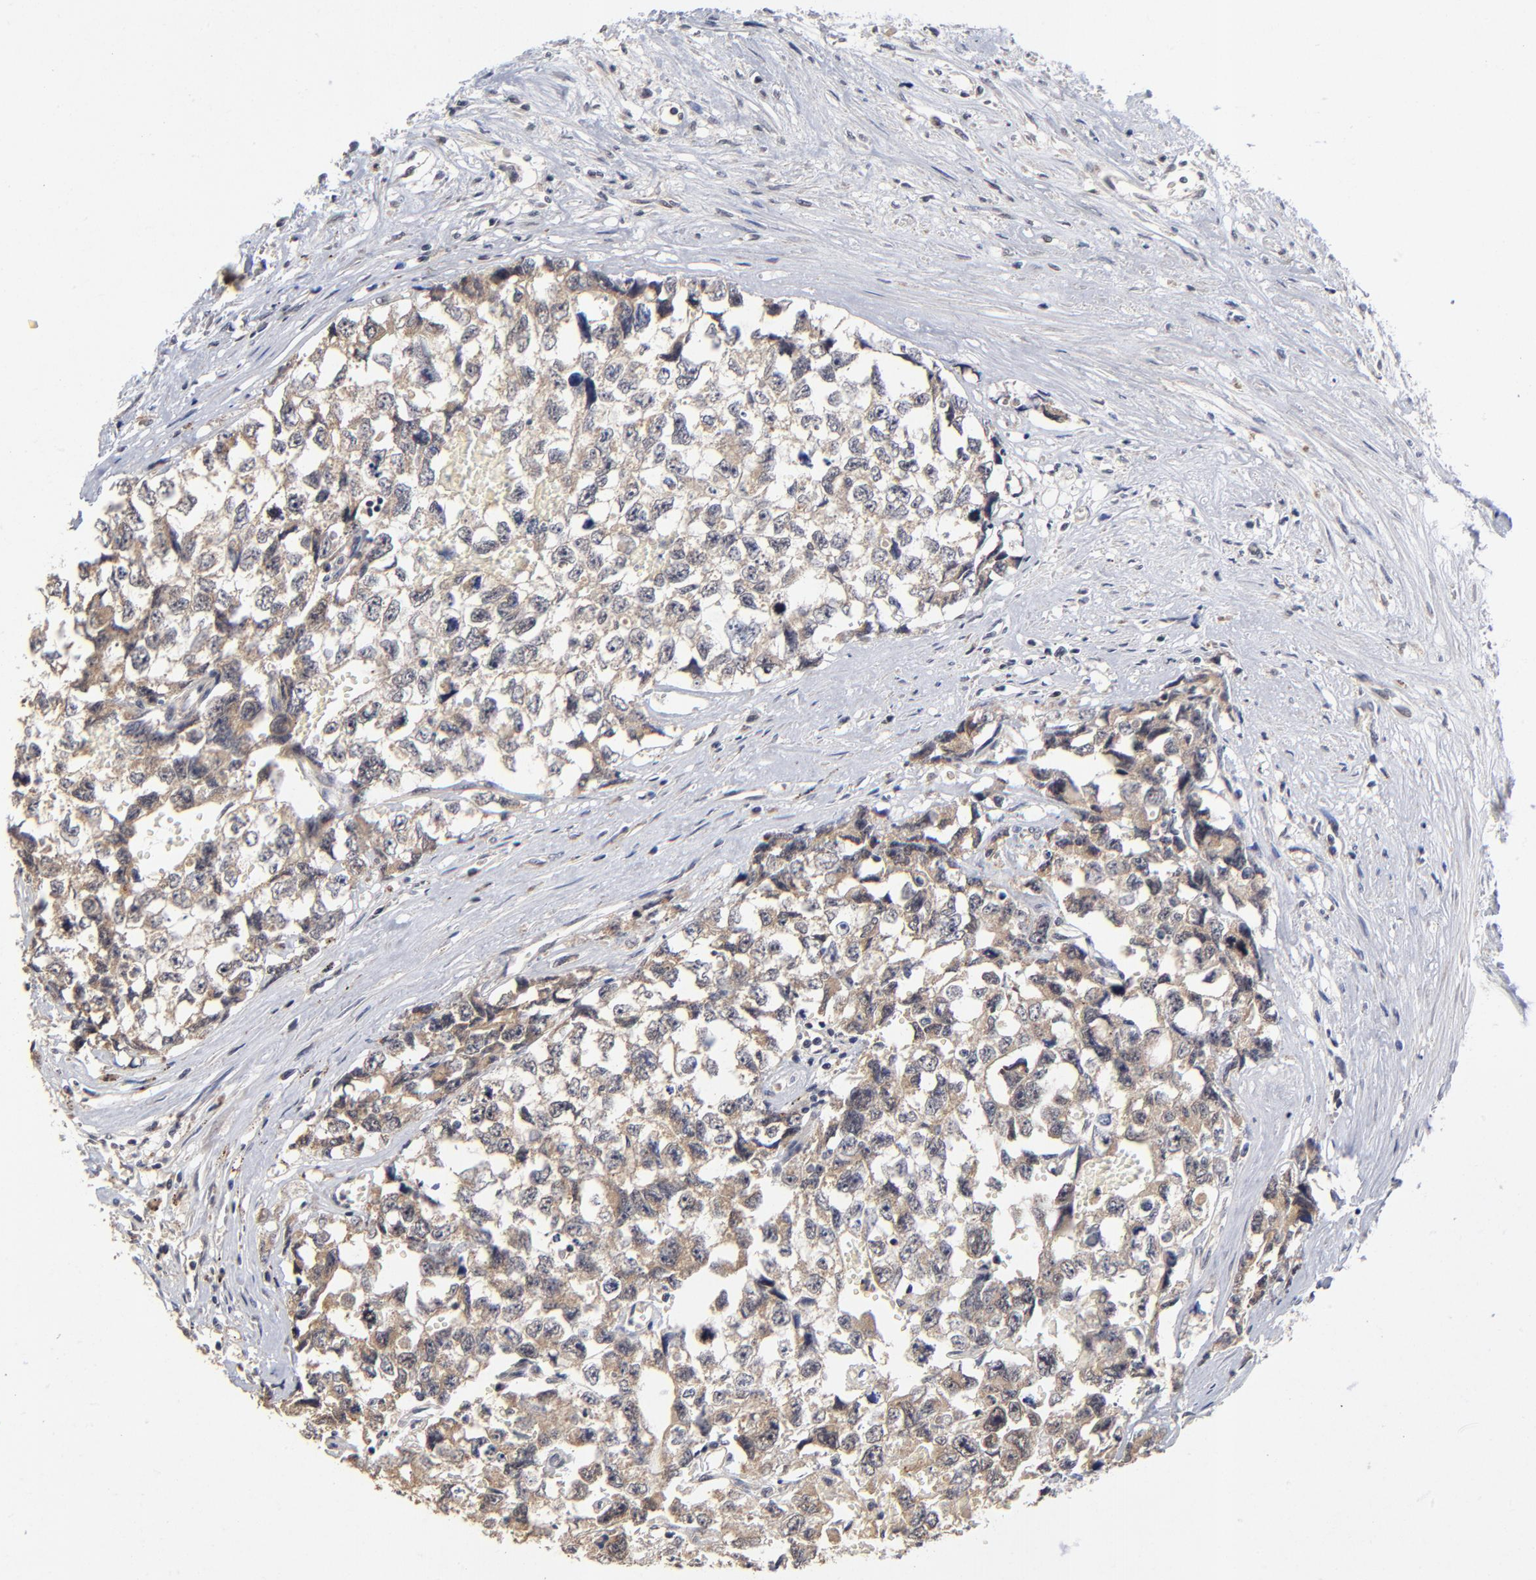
{"staining": {"intensity": "weak", "quantity": ">75%", "location": "cytoplasmic/membranous"}, "tissue": "testis cancer", "cell_type": "Tumor cells", "image_type": "cancer", "snomed": [{"axis": "morphology", "description": "Carcinoma, Embryonal, NOS"}, {"axis": "topography", "description": "Testis"}], "caption": "IHC of human testis embryonal carcinoma shows low levels of weak cytoplasmic/membranous staining in about >75% of tumor cells.", "gene": "WSB1", "patient": {"sex": "male", "age": 31}}